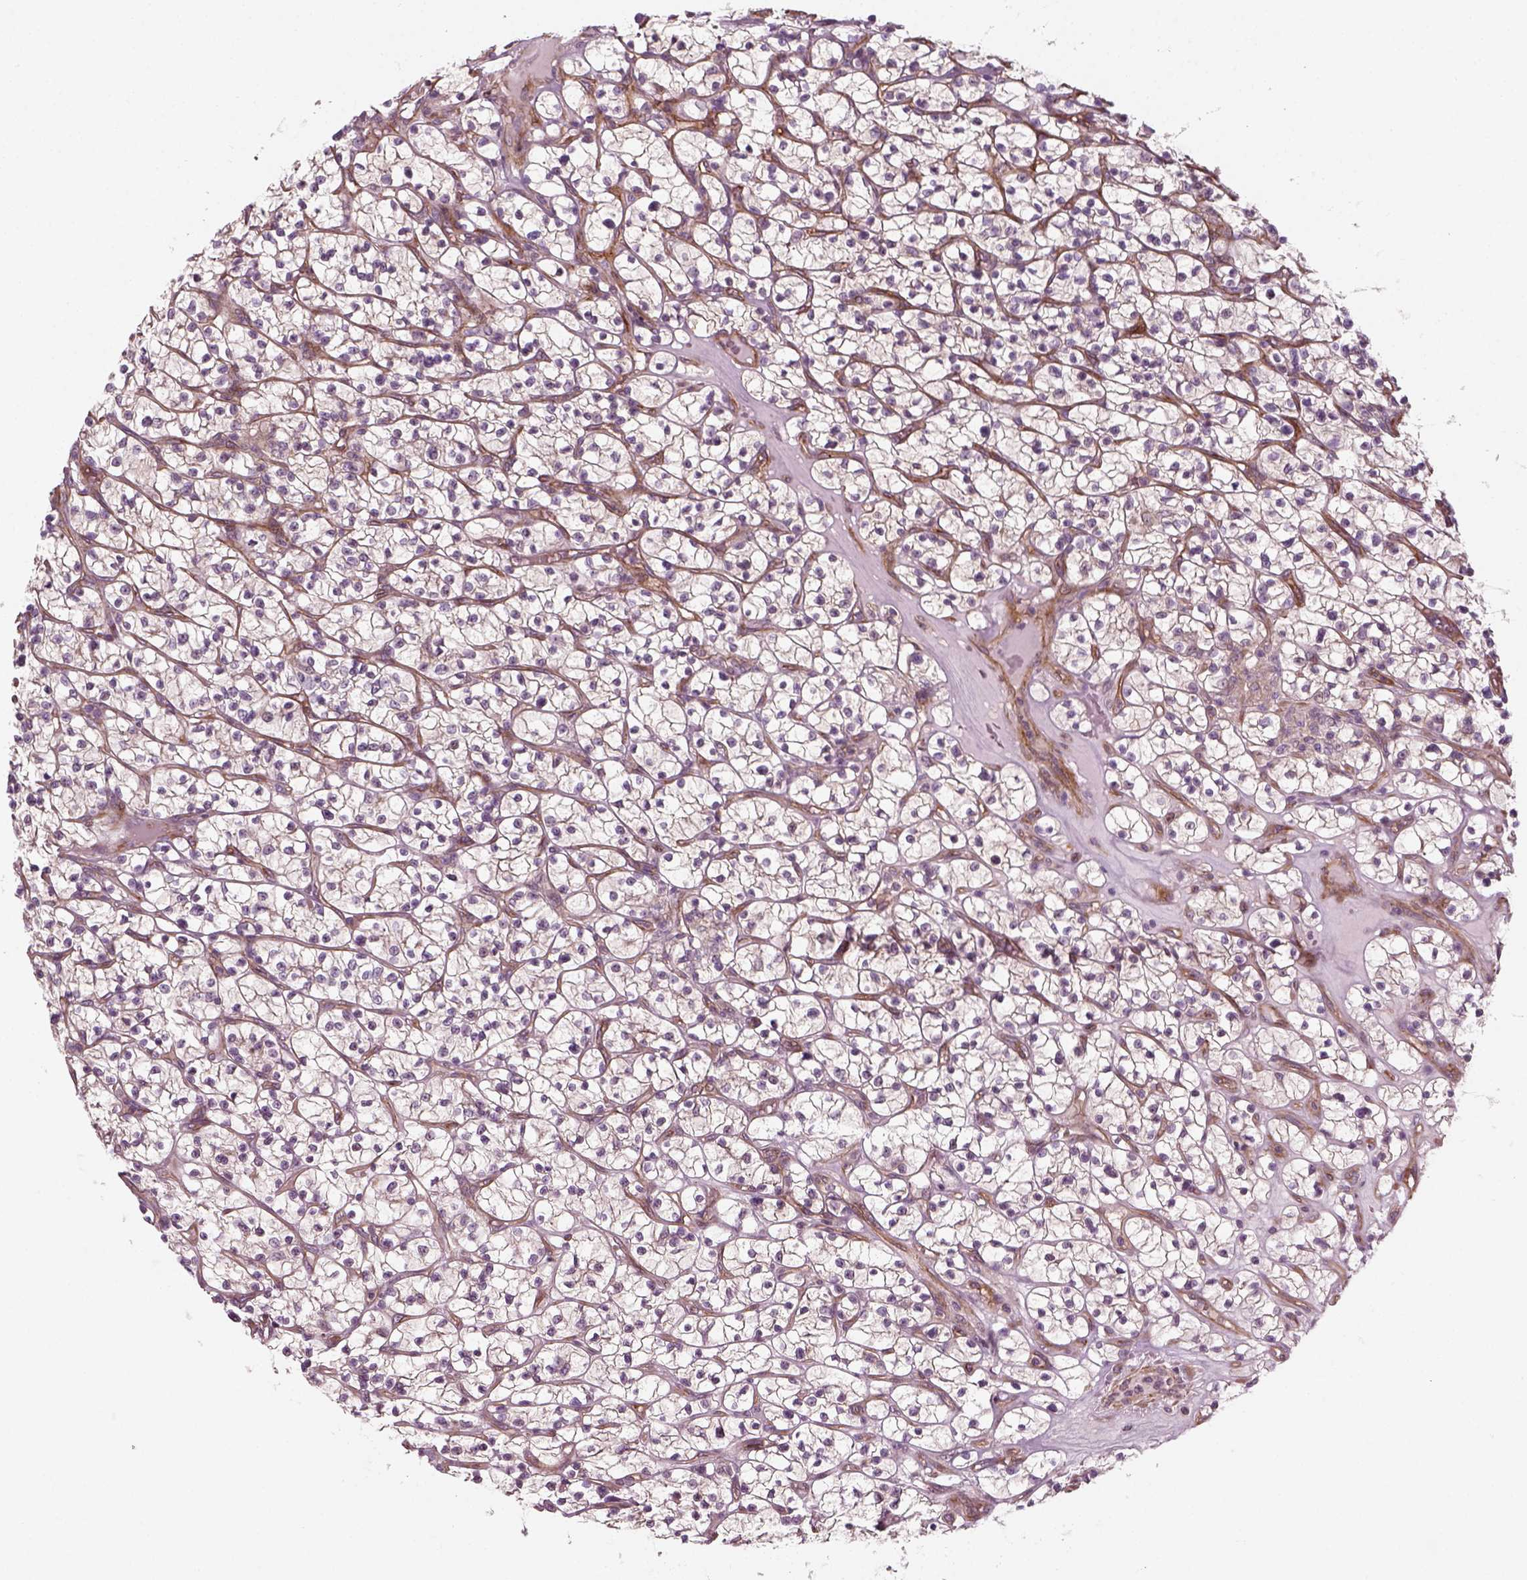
{"staining": {"intensity": "negative", "quantity": "none", "location": "none"}, "tissue": "renal cancer", "cell_type": "Tumor cells", "image_type": "cancer", "snomed": [{"axis": "morphology", "description": "Adenocarcinoma, NOS"}, {"axis": "topography", "description": "Kidney"}], "caption": "This is an immunohistochemistry (IHC) image of adenocarcinoma (renal). There is no expression in tumor cells.", "gene": "DNASE1L1", "patient": {"sex": "female", "age": 64}}